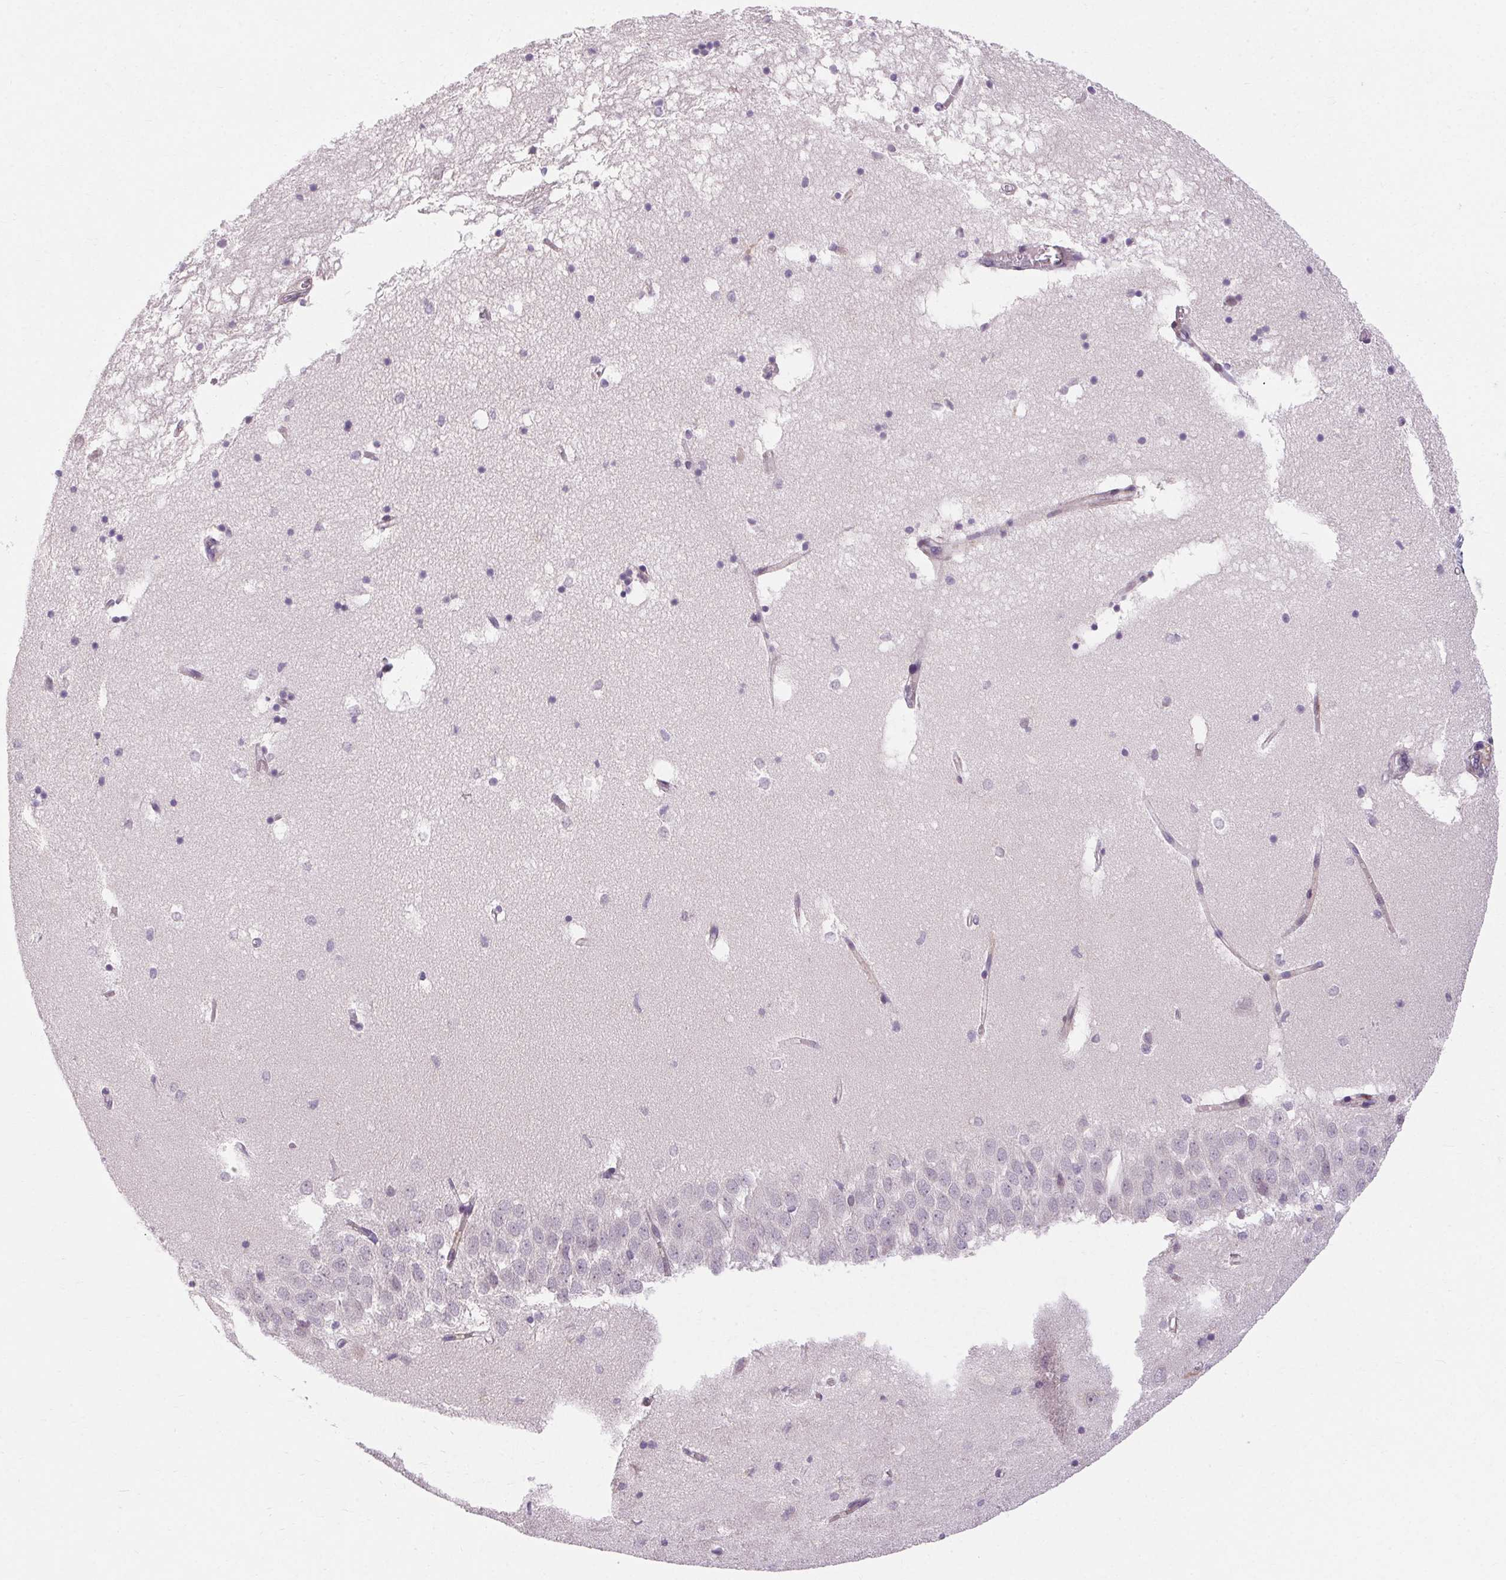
{"staining": {"intensity": "negative", "quantity": "none", "location": "none"}, "tissue": "hippocampus", "cell_type": "Glial cells", "image_type": "normal", "snomed": [{"axis": "morphology", "description": "Normal tissue, NOS"}, {"axis": "topography", "description": "Hippocampus"}], "caption": "This photomicrograph is of benign hippocampus stained with immunohistochemistry to label a protein in brown with the nuclei are counter-stained blue. There is no staining in glial cells.", "gene": "TMEM52B", "patient": {"sex": "male", "age": 58}}